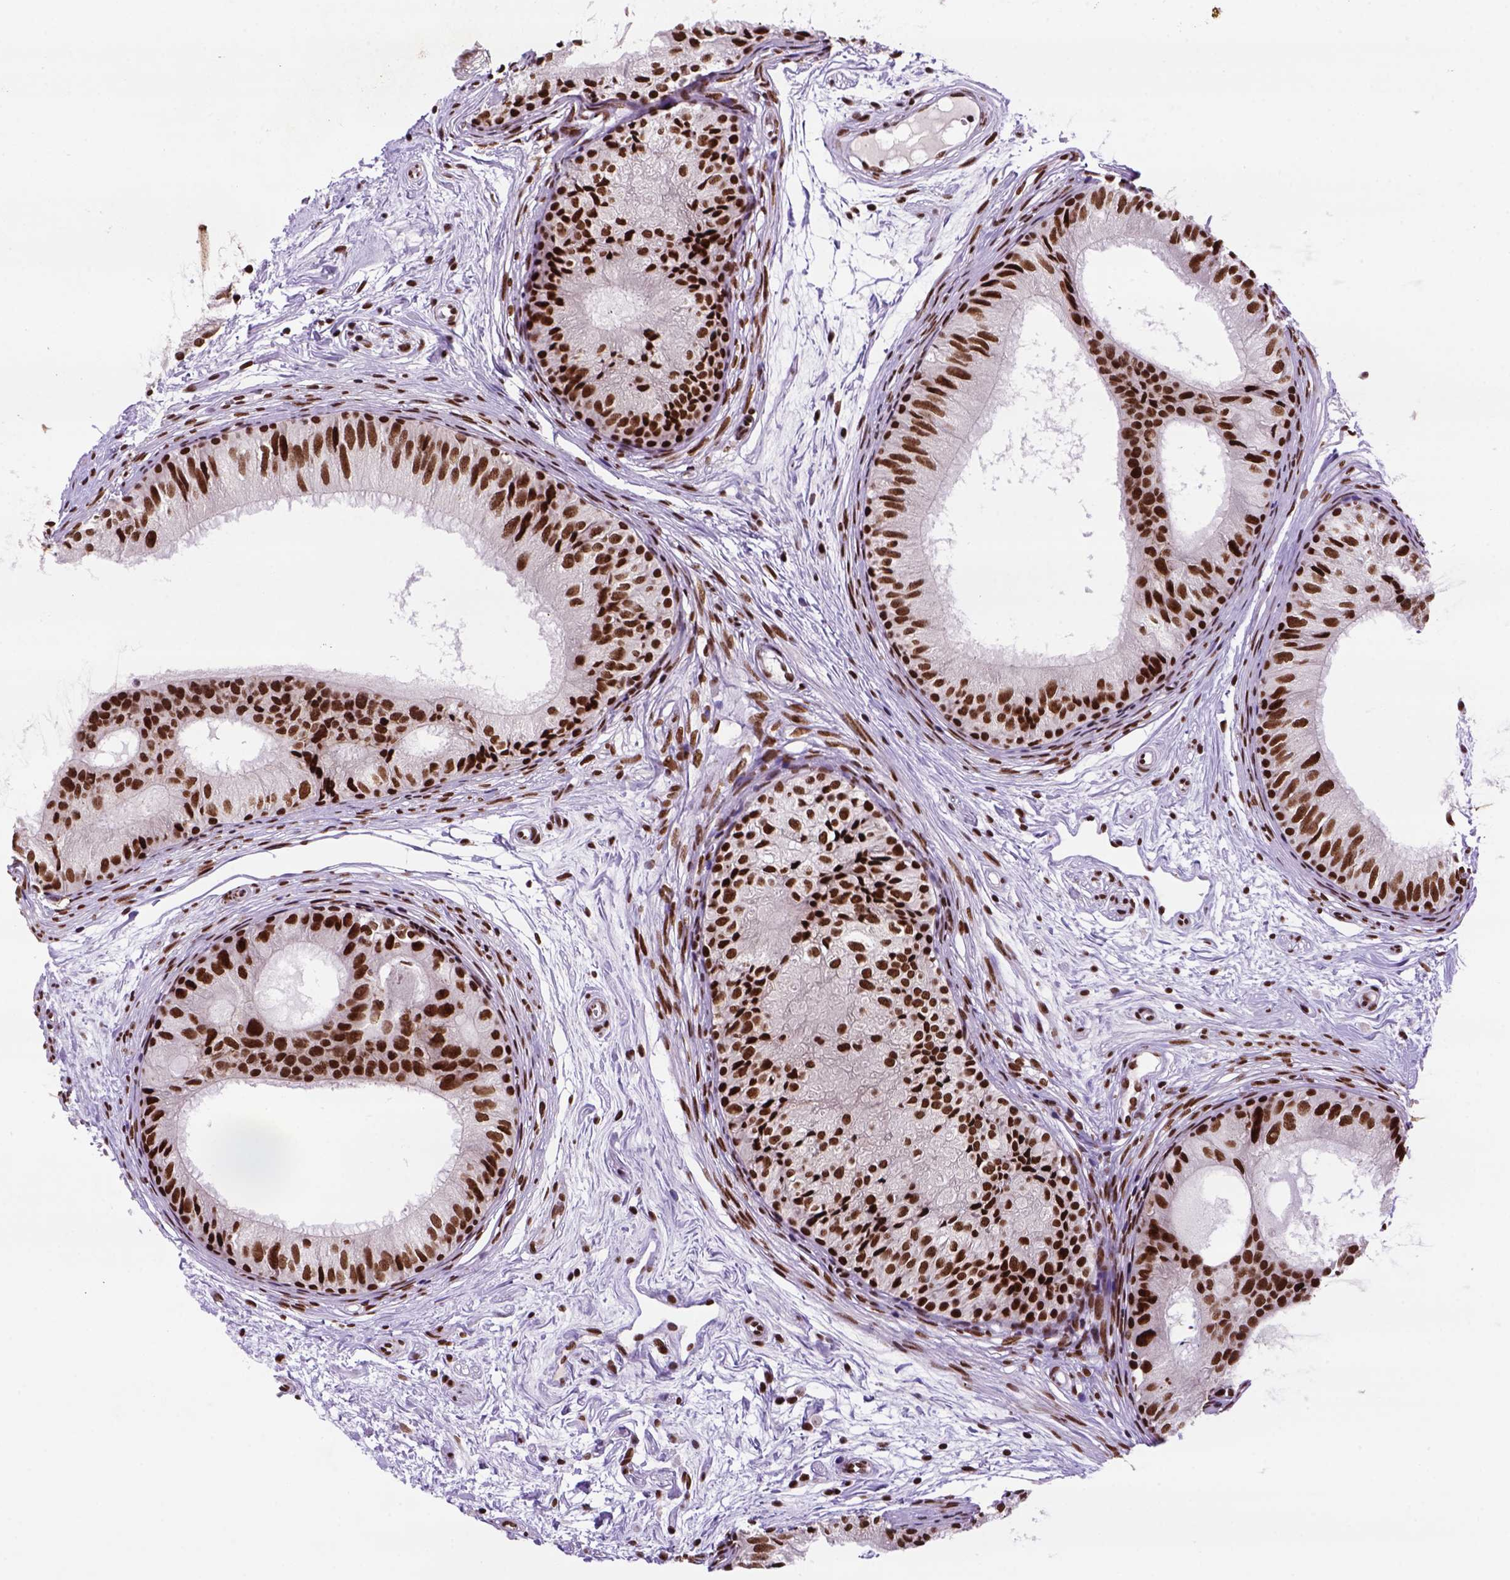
{"staining": {"intensity": "strong", "quantity": ">75%", "location": "nuclear"}, "tissue": "epididymis", "cell_type": "Glandular cells", "image_type": "normal", "snomed": [{"axis": "morphology", "description": "Normal tissue, NOS"}, {"axis": "topography", "description": "Epididymis"}], "caption": "The micrograph exhibits a brown stain indicating the presence of a protein in the nuclear of glandular cells in epididymis. The staining is performed using DAB (3,3'-diaminobenzidine) brown chromogen to label protein expression. The nuclei are counter-stained blue using hematoxylin.", "gene": "NSMCE2", "patient": {"sex": "male", "age": 25}}